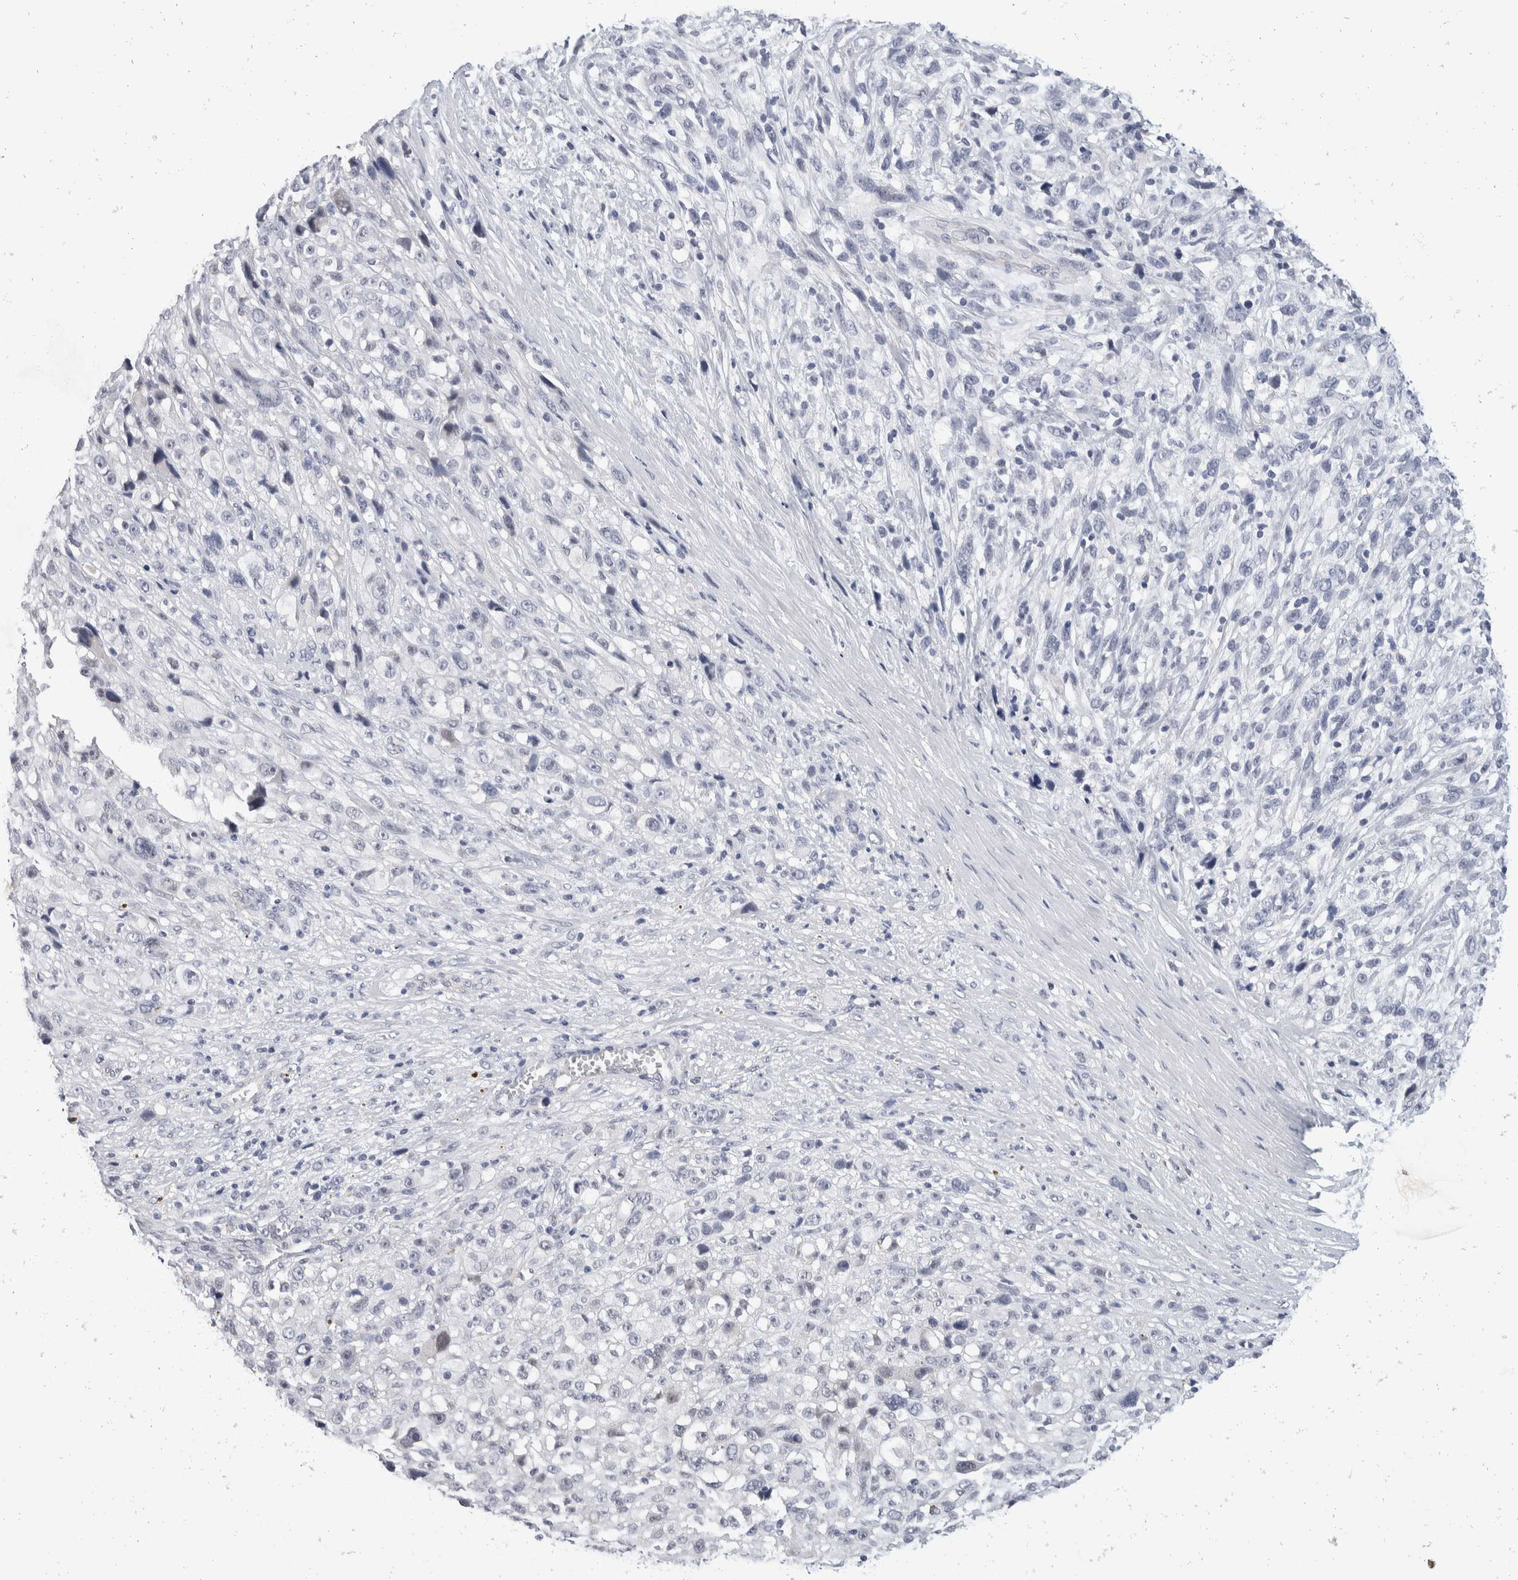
{"staining": {"intensity": "negative", "quantity": "none", "location": "none"}, "tissue": "melanoma", "cell_type": "Tumor cells", "image_type": "cancer", "snomed": [{"axis": "morphology", "description": "Malignant melanoma, NOS"}, {"axis": "topography", "description": "Skin"}], "caption": "An IHC micrograph of malignant melanoma is shown. There is no staining in tumor cells of malignant melanoma. (Brightfield microscopy of DAB (3,3'-diaminobenzidine) immunohistochemistry at high magnification).", "gene": "CATSPERD", "patient": {"sex": "female", "age": 55}}